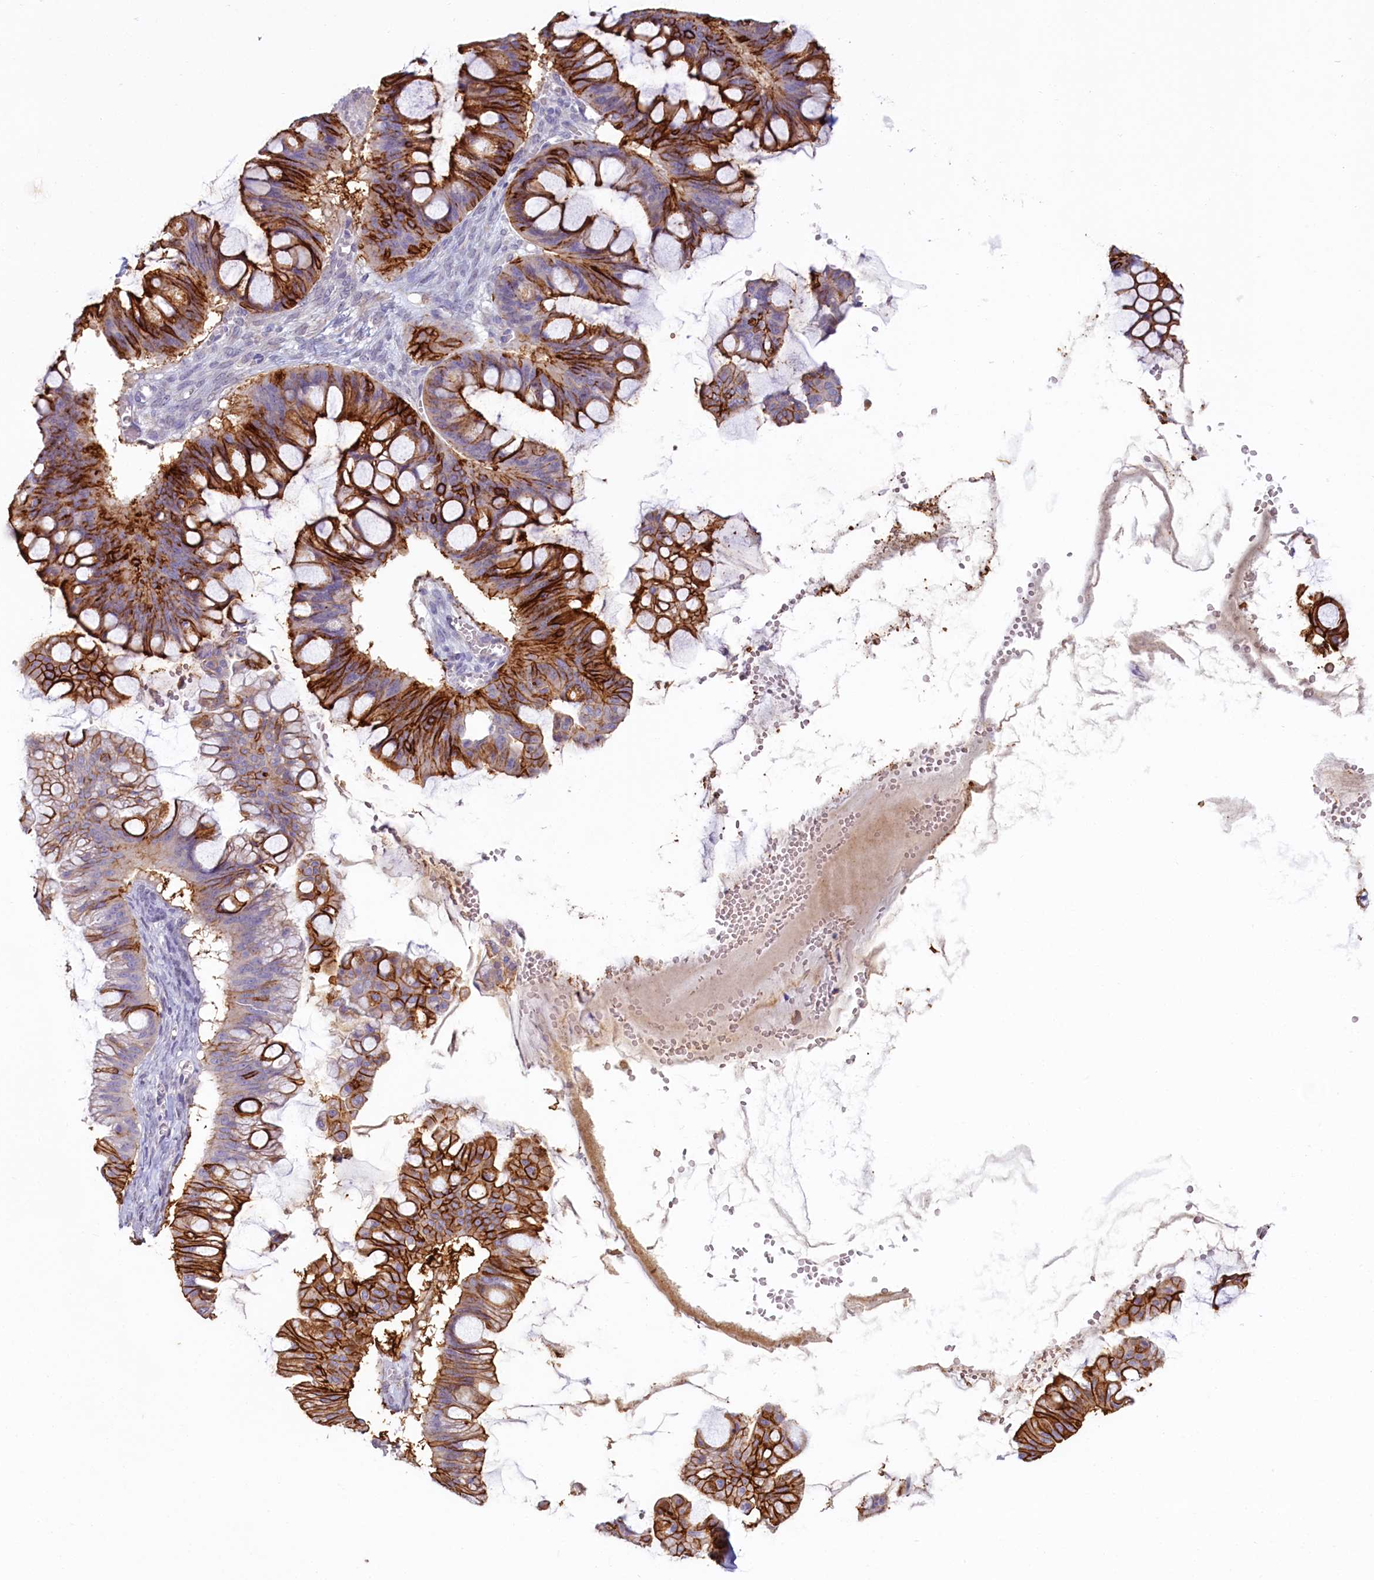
{"staining": {"intensity": "strong", "quantity": ">75%", "location": "cytoplasmic/membranous"}, "tissue": "ovarian cancer", "cell_type": "Tumor cells", "image_type": "cancer", "snomed": [{"axis": "morphology", "description": "Cystadenocarcinoma, mucinous, NOS"}, {"axis": "topography", "description": "Ovary"}], "caption": "This histopathology image exhibits IHC staining of ovarian cancer, with high strong cytoplasmic/membranous expression in approximately >75% of tumor cells.", "gene": "PDE6D", "patient": {"sex": "female", "age": 73}}